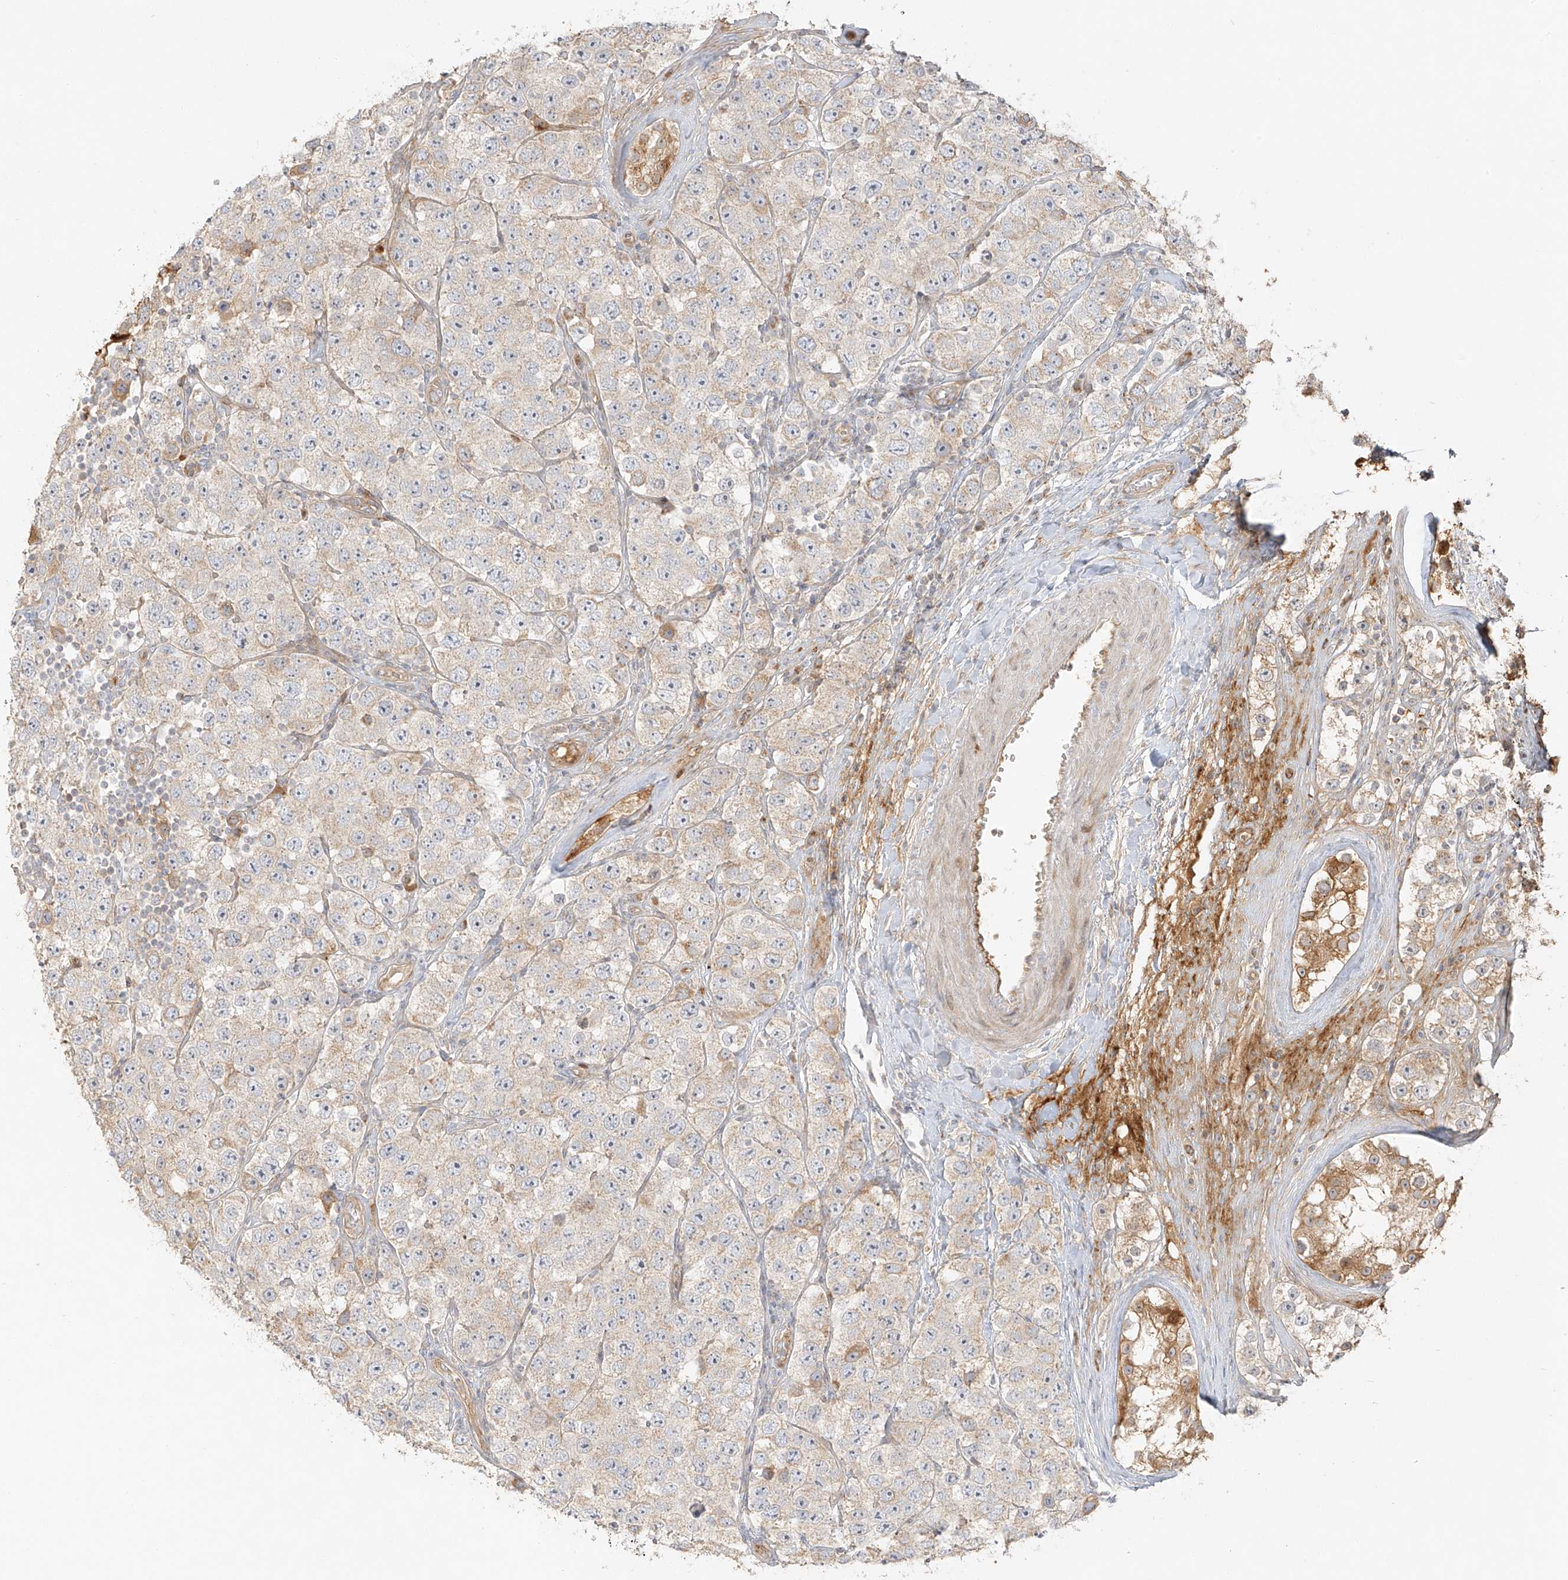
{"staining": {"intensity": "weak", "quantity": "<25%", "location": "cytoplasmic/membranous"}, "tissue": "testis cancer", "cell_type": "Tumor cells", "image_type": "cancer", "snomed": [{"axis": "morphology", "description": "Seminoma, NOS"}, {"axis": "topography", "description": "Testis"}], "caption": "Immunohistochemical staining of testis cancer displays no significant positivity in tumor cells. (Immunohistochemistry, brightfield microscopy, high magnification).", "gene": "MIPEP", "patient": {"sex": "male", "age": 28}}